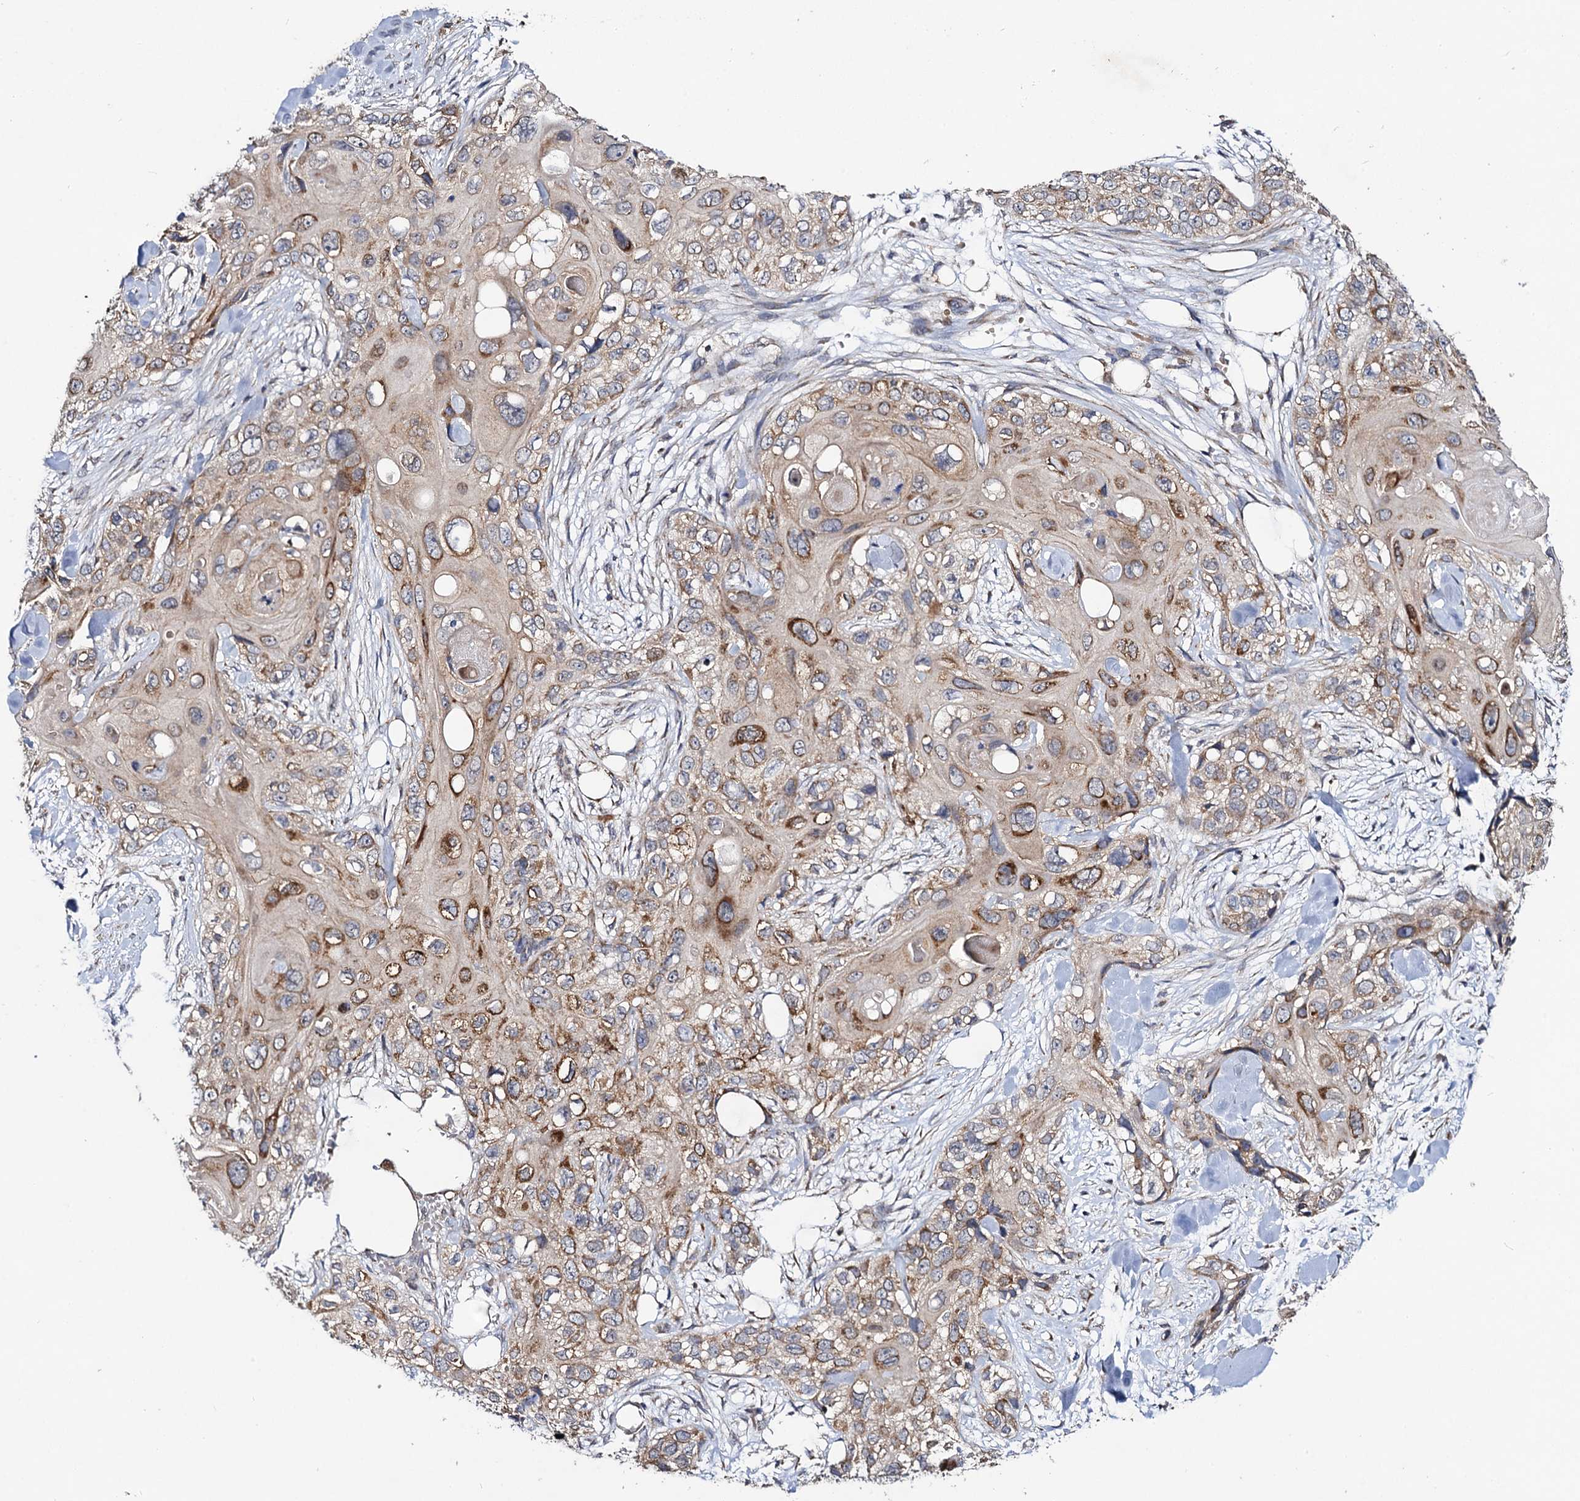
{"staining": {"intensity": "moderate", "quantity": "<25%", "location": "cytoplasmic/membranous"}, "tissue": "skin cancer", "cell_type": "Tumor cells", "image_type": "cancer", "snomed": [{"axis": "morphology", "description": "Normal tissue, NOS"}, {"axis": "morphology", "description": "Squamous cell carcinoma, NOS"}, {"axis": "topography", "description": "Skin"}], "caption": "Squamous cell carcinoma (skin) stained with a brown dye displays moderate cytoplasmic/membranous positive staining in about <25% of tumor cells.", "gene": "VPS37D", "patient": {"sex": "male", "age": 72}}